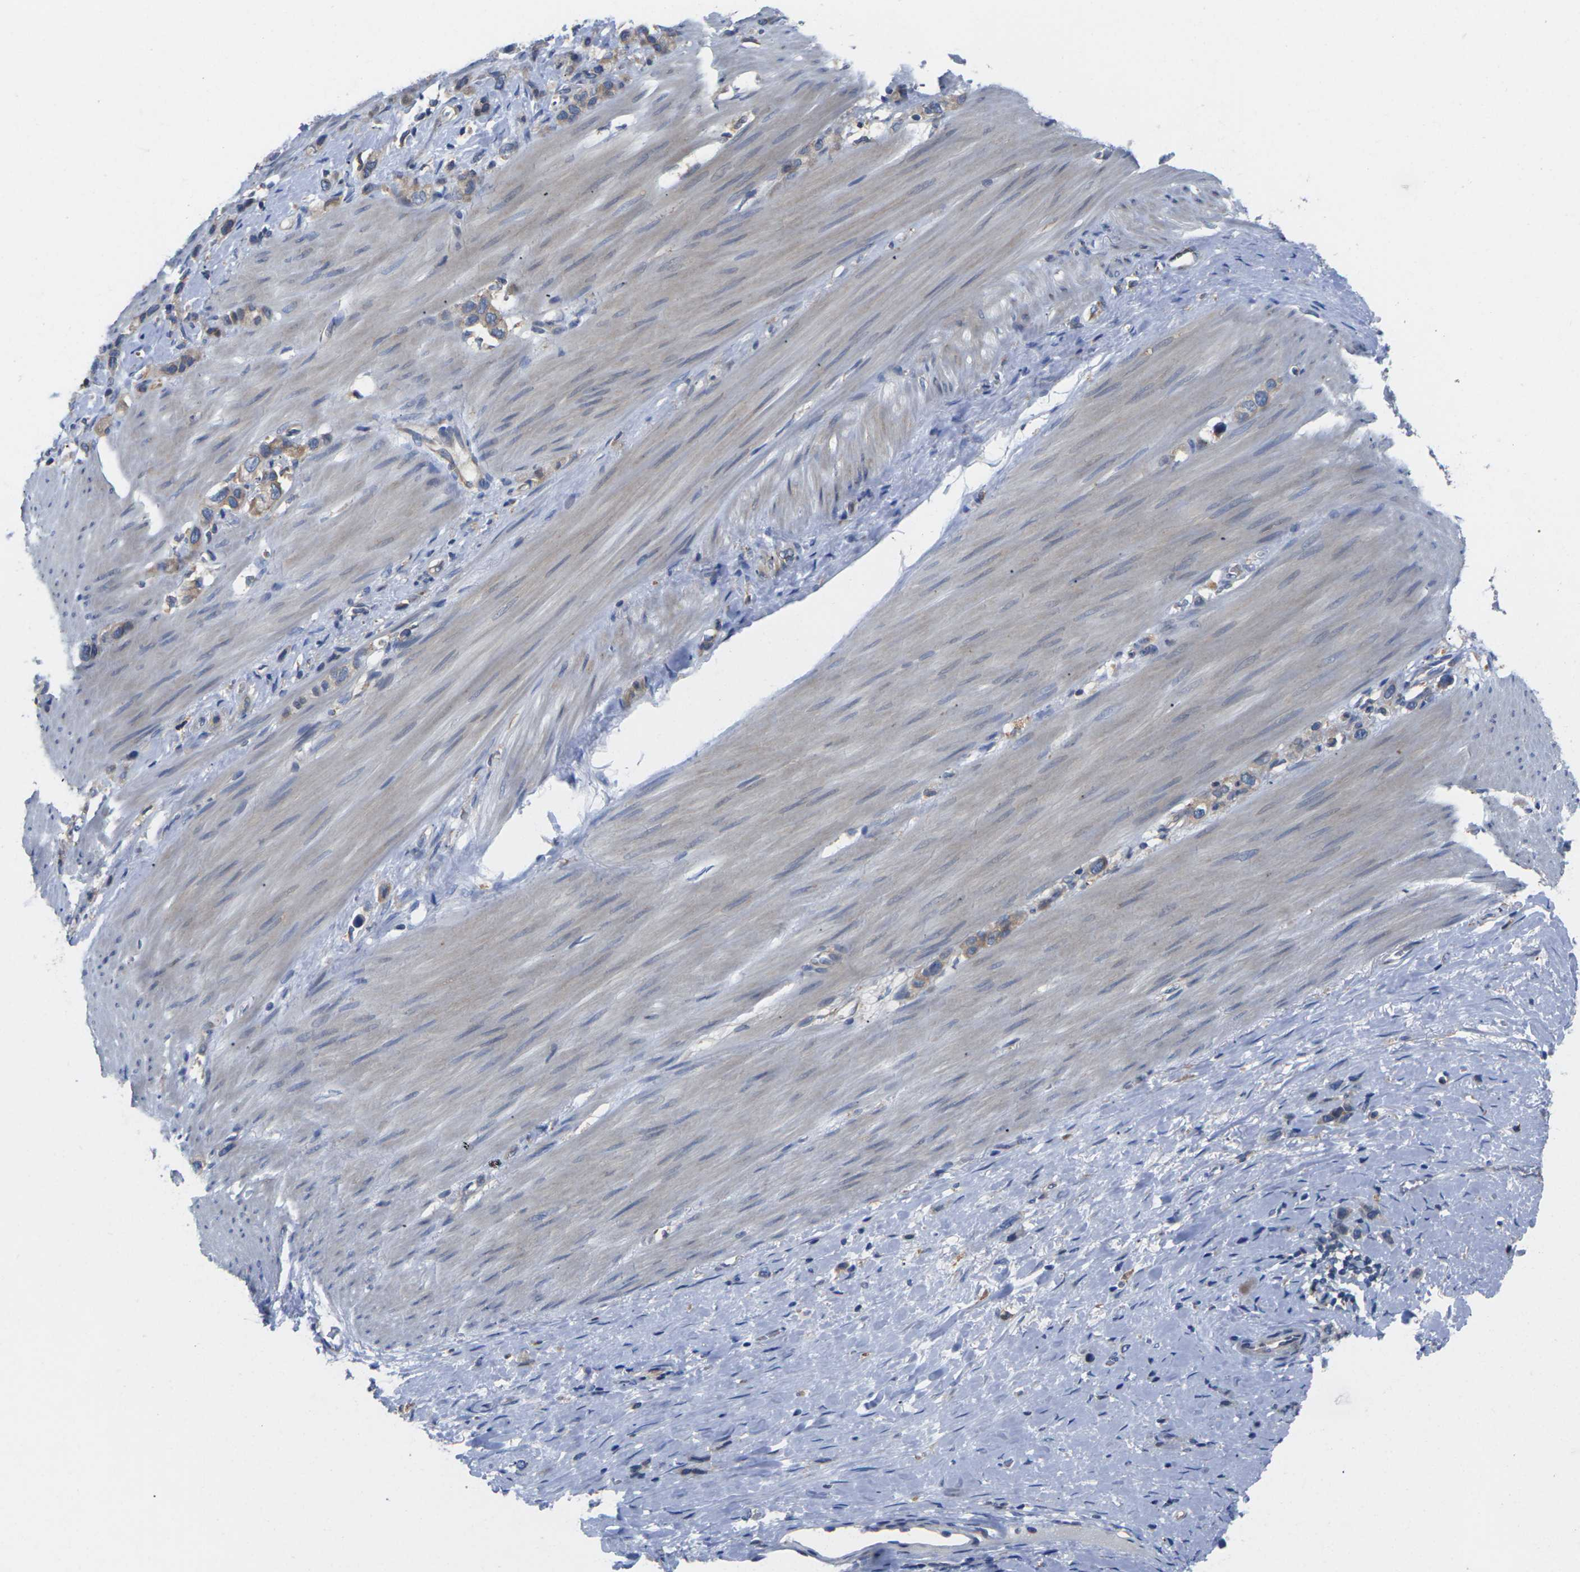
{"staining": {"intensity": "moderate", "quantity": ">75%", "location": "cytoplasmic/membranous"}, "tissue": "stomach cancer", "cell_type": "Tumor cells", "image_type": "cancer", "snomed": [{"axis": "morphology", "description": "Normal tissue, NOS"}, {"axis": "morphology", "description": "Adenocarcinoma, NOS"}, {"axis": "morphology", "description": "Adenocarcinoma, High grade"}, {"axis": "topography", "description": "Stomach, upper"}, {"axis": "topography", "description": "Stomach"}], "caption": "Moderate cytoplasmic/membranous expression is seen in about >75% of tumor cells in stomach high-grade adenocarcinoma.", "gene": "SCNN1A", "patient": {"sex": "female", "age": 65}}